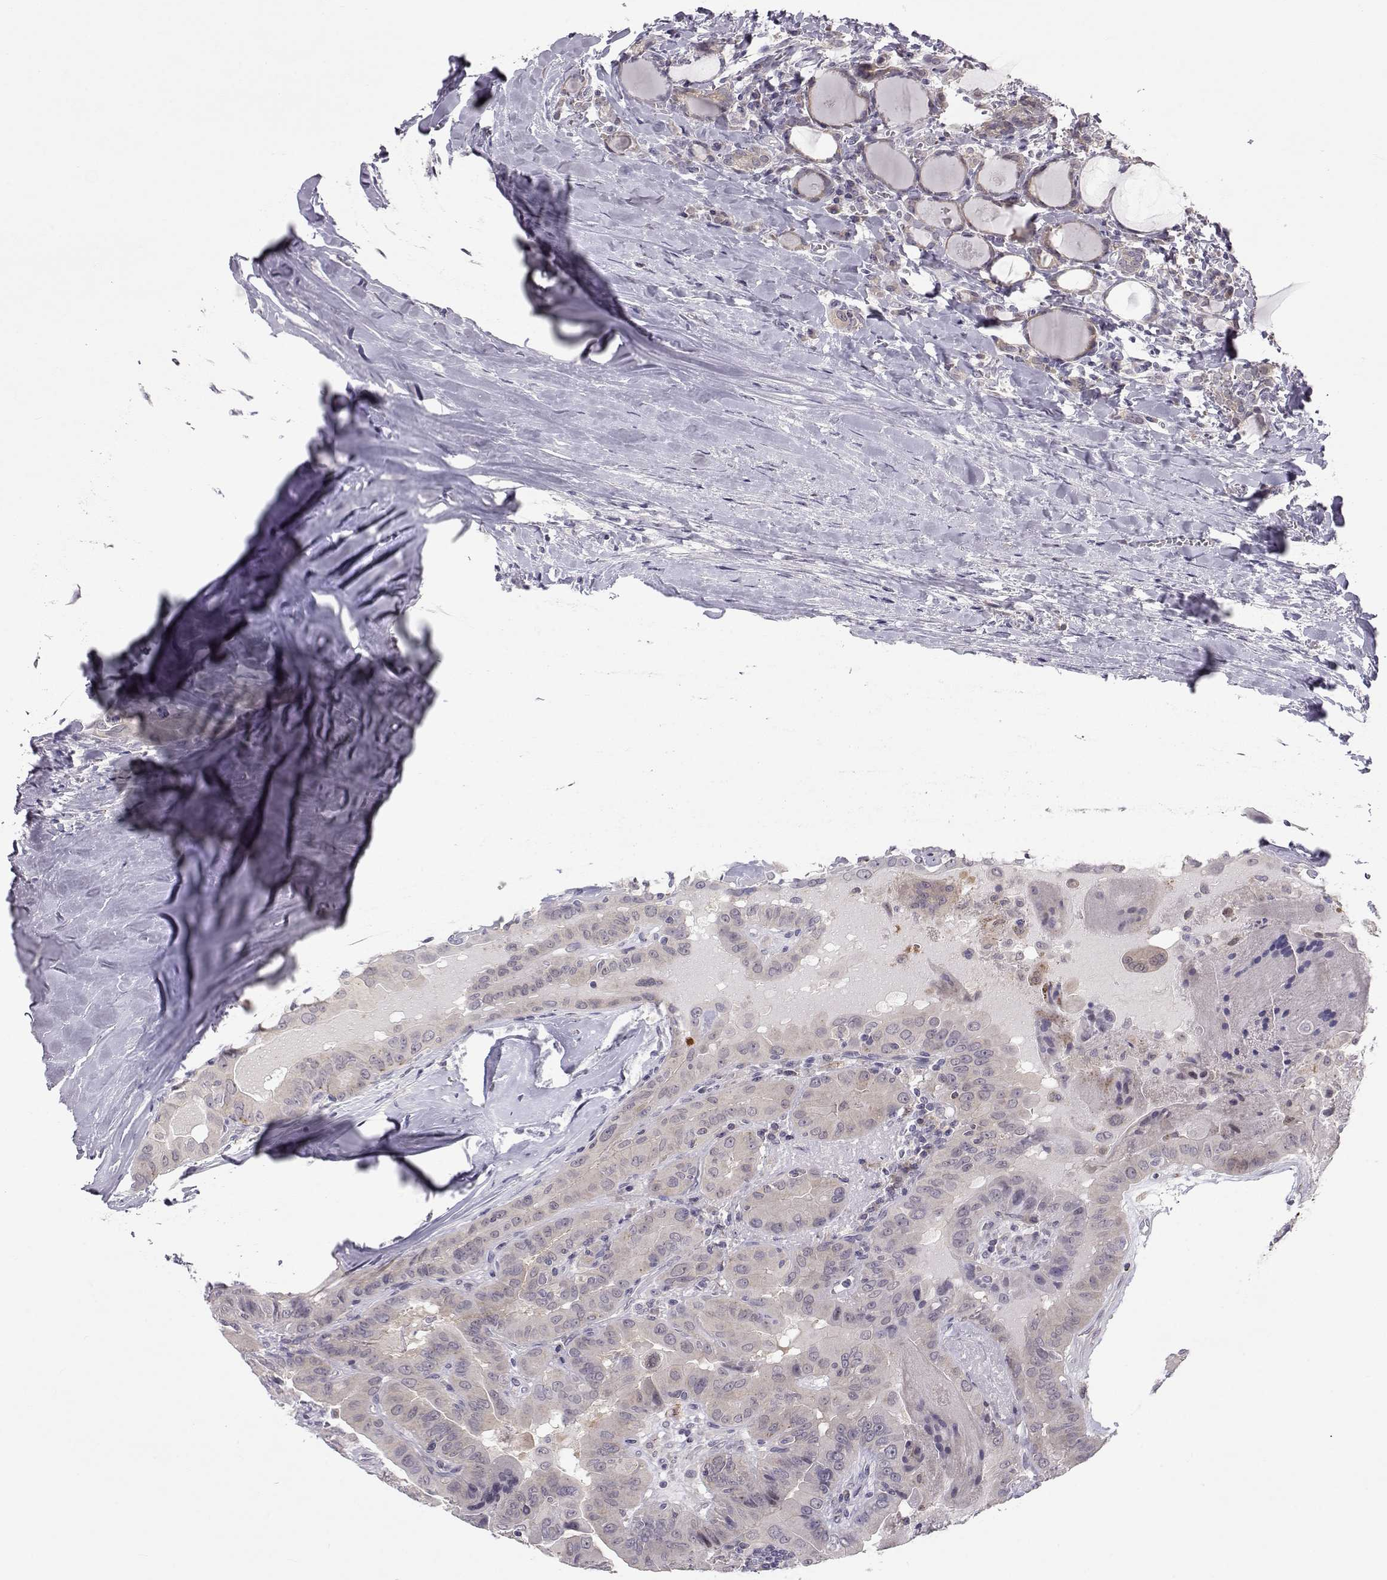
{"staining": {"intensity": "negative", "quantity": "none", "location": "none"}, "tissue": "thyroid cancer", "cell_type": "Tumor cells", "image_type": "cancer", "snomed": [{"axis": "morphology", "description": "Papillary adenocarcinoma, NOS"}, {"axis": "topography", "description": "Thyroid gland"}], "caption": "IHC histopathology image of thyroid cancer stained for a protein (brown), which reveals no positivity in tumor cells.", "gene": "NPVF", "patient": {"sex": "female", "age": 37}}